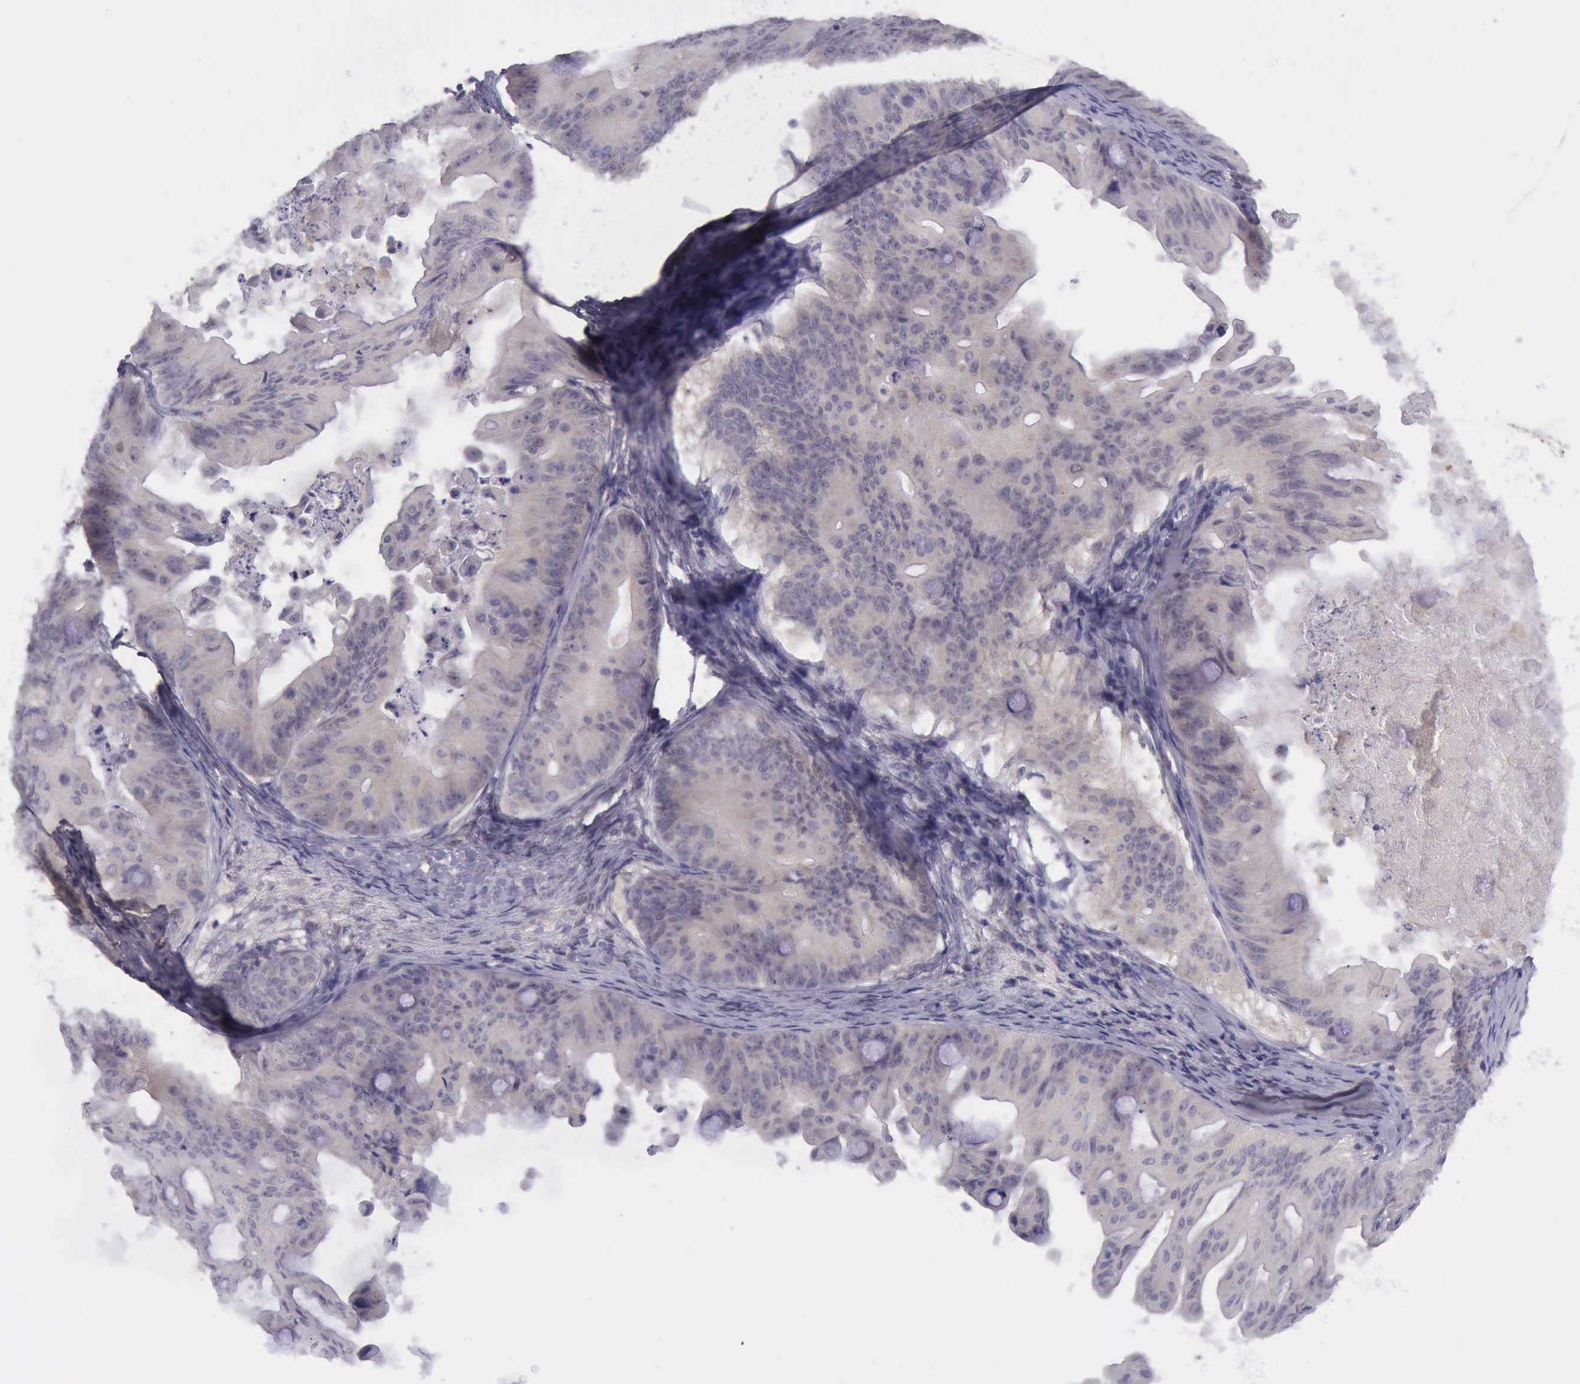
{"staining": {"intensity": "weak", "quantity": ">75%", "location": "cytoplasmic/membranous"}, "tissue": "ovarian cancer", "cell_type": "Tumor cells", "image_type": "cancer", "snomed": [{"axis": "morphology", "description": "Cystadenocarcinoma, mucinous, NOS"}, {"axis": "topography", "description": "Ovary"}], "caption": "Immunohistochemical staining of human ovarian cancer shows low levels of weak cytoplasmic/membranous staining in approximately >75% of tumor cells.", "gene": "ARNT2", "patient": {"sex": "female", "age": 37}}